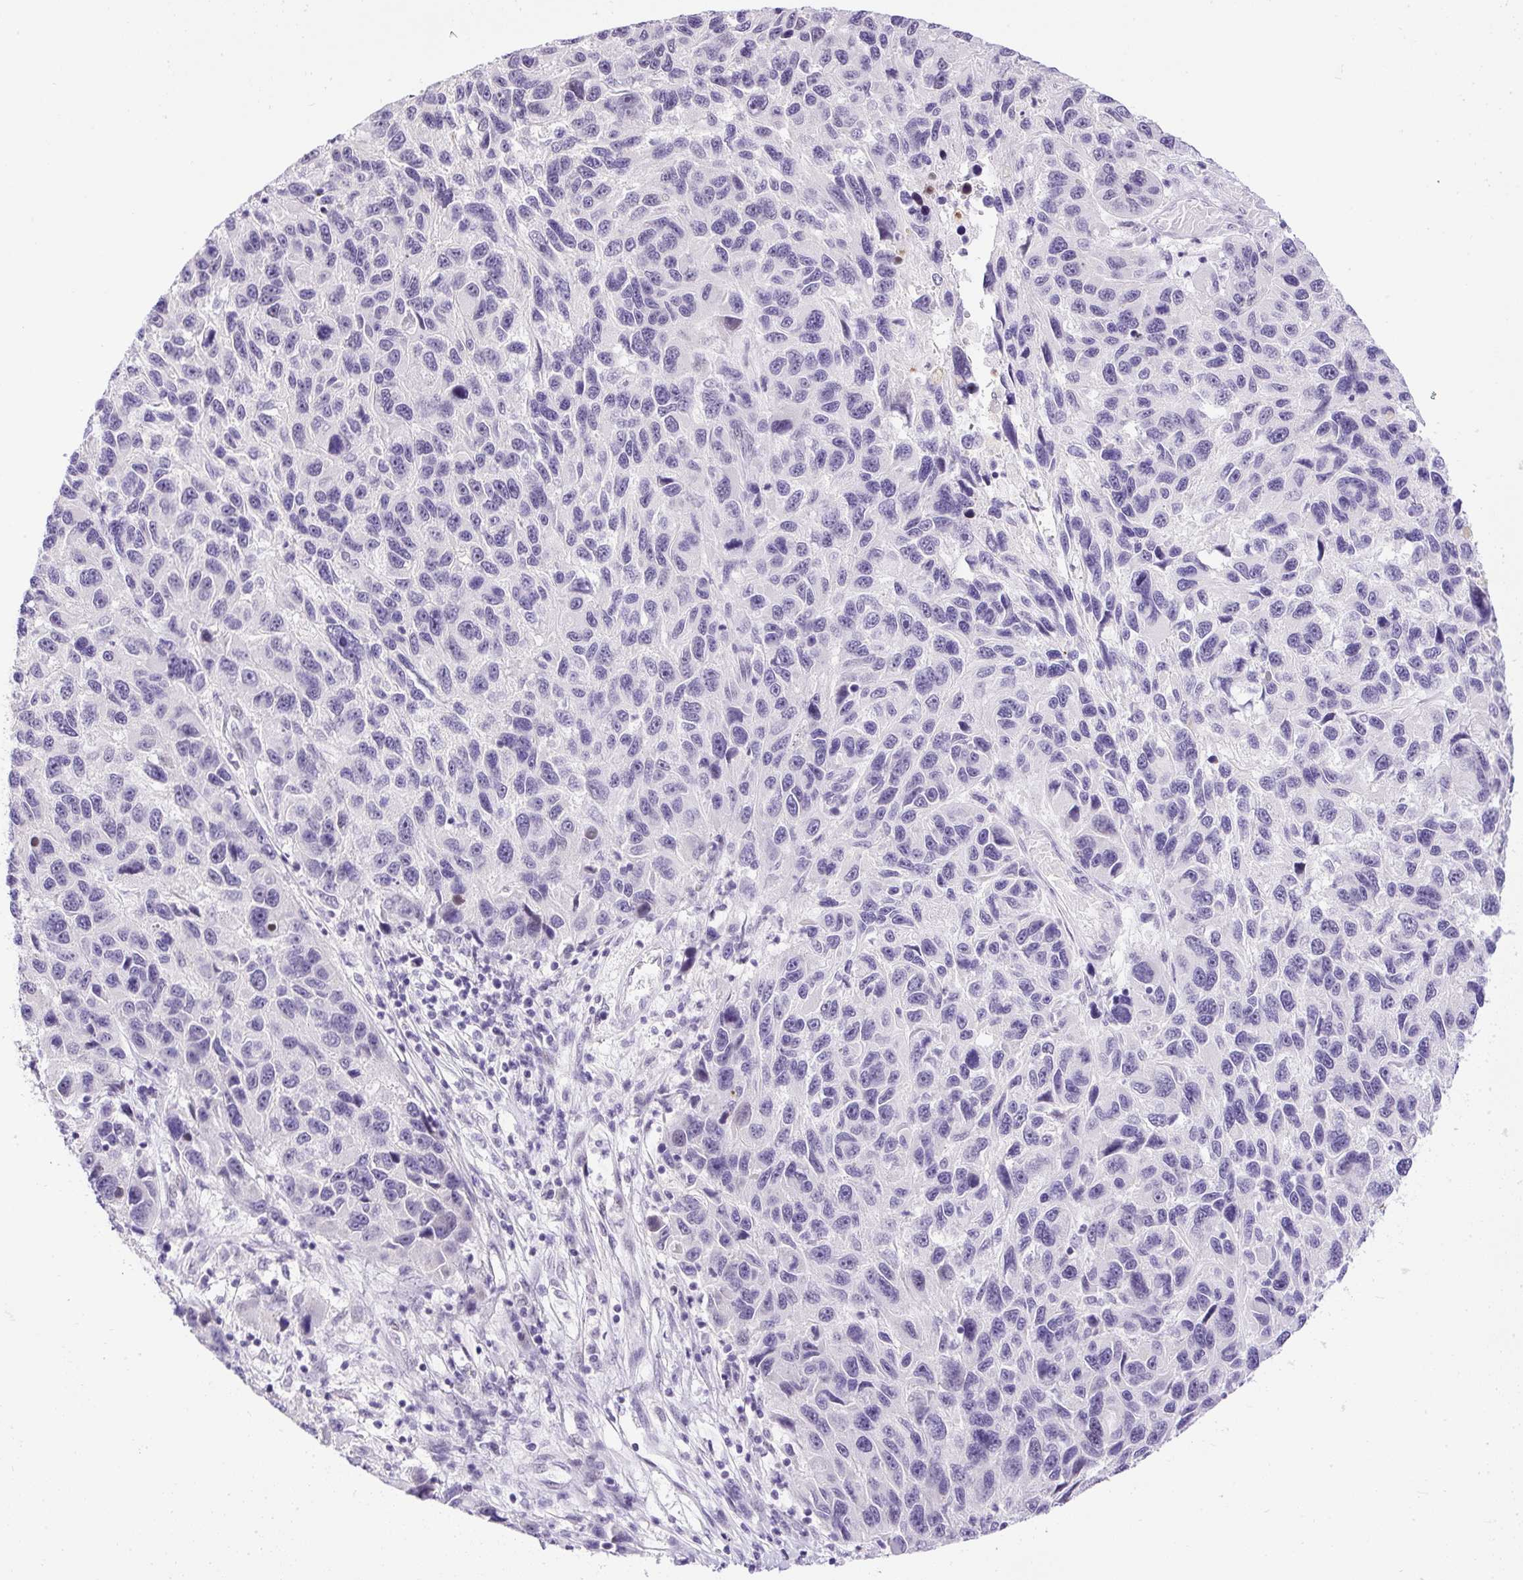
{"staining": {"intensity": "negative", "quantity": "none", "location": "none"}, "tissue": "melanoma", "cell_type": "Tumor cells", "image_type": "cancer", "snomed": [{"axis": "morphology", "description": "Malignant melanoma, NOS"}, {"axis": "topography", "description": "Skin"}], "caption": "IHC of melanoma demonstrates no positivity in tumor cells. (DAB (3,3'-diaminobenzidine) immunohistochemistry, high magnification).", "gene": "WNT10B", "patient": {"sex": "male", "age": 53}}